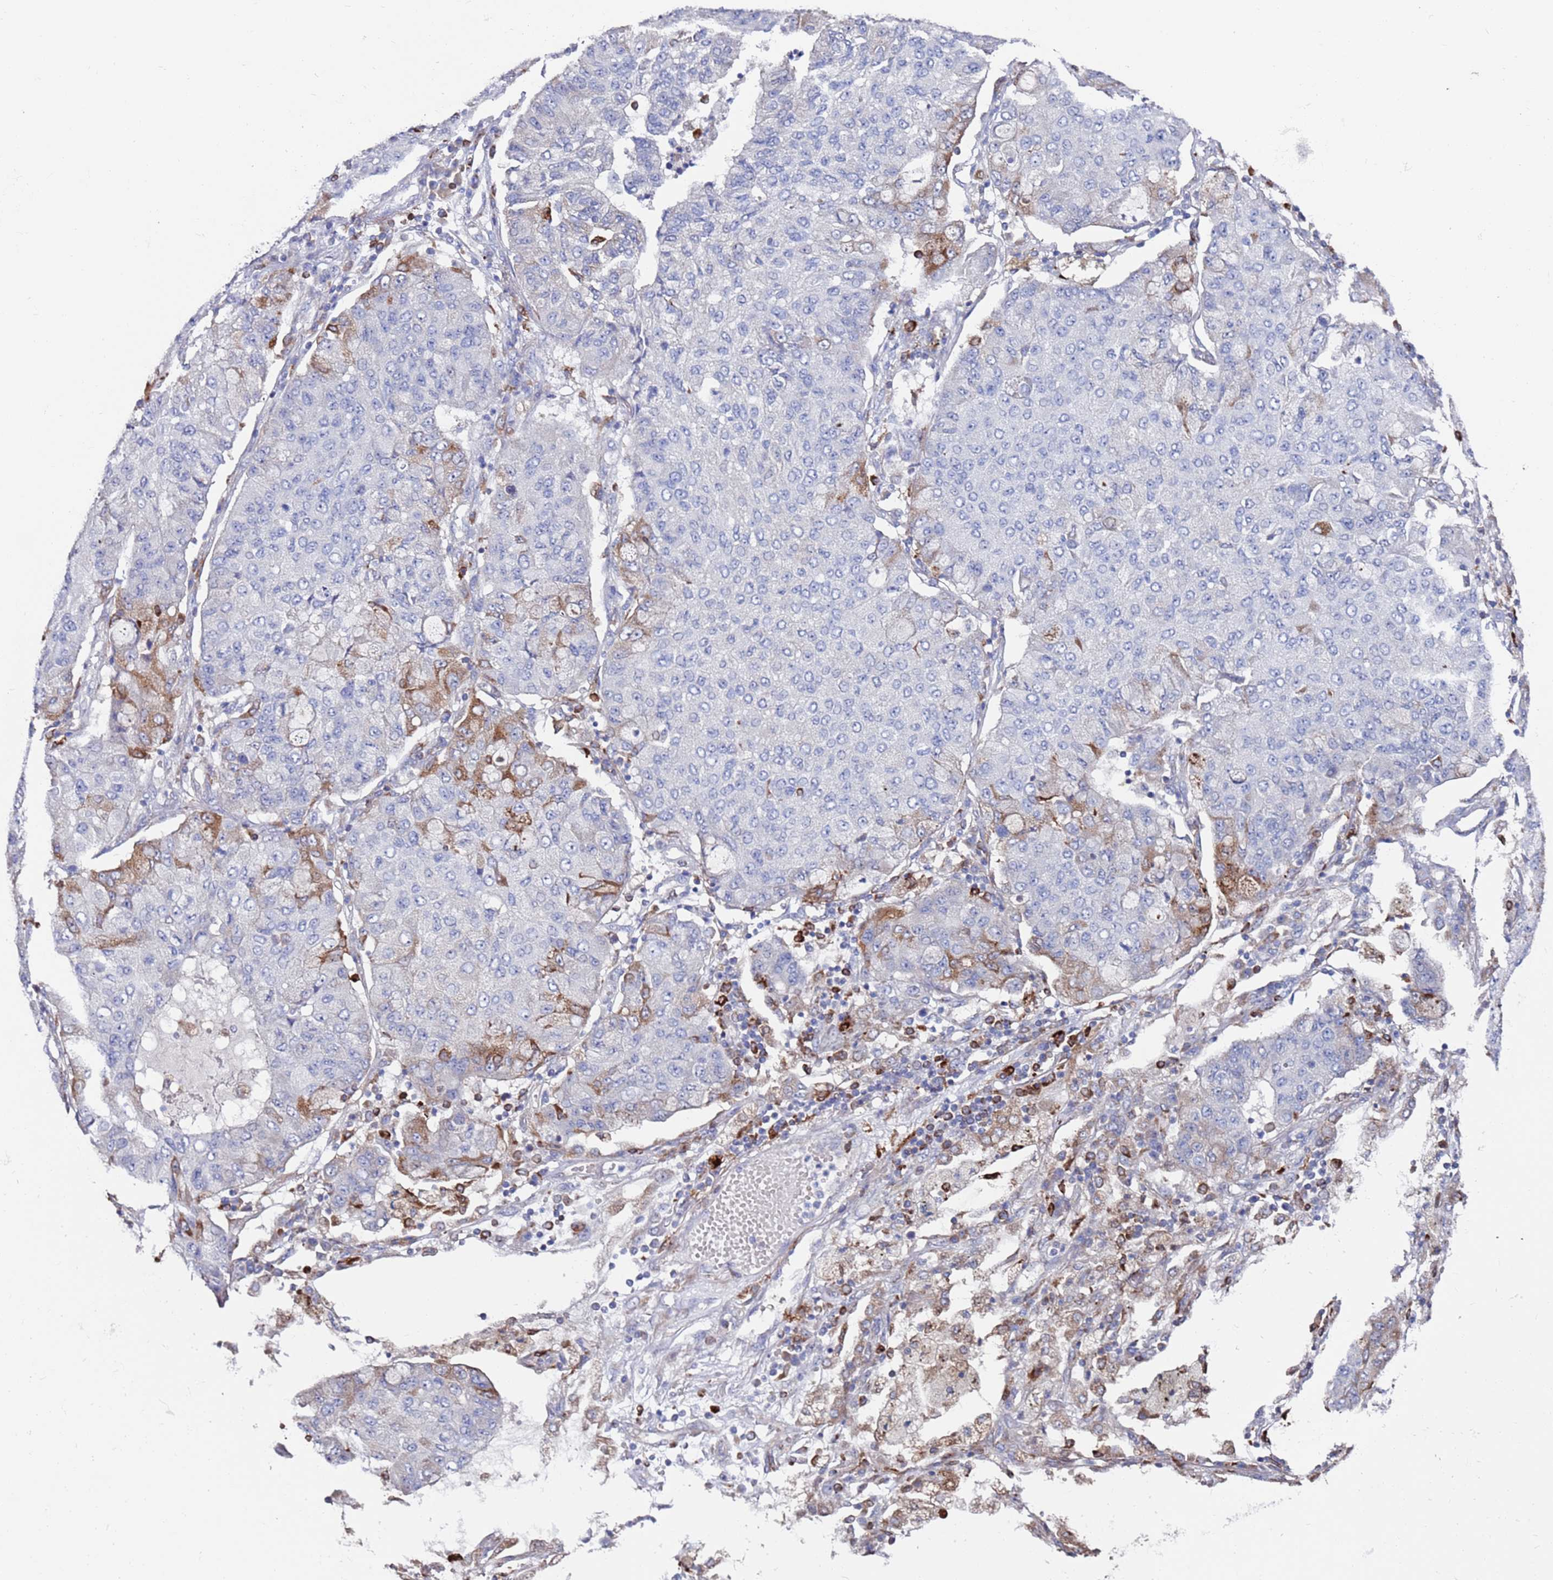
{"staining": {"intensity": "moderate", "quantity": "<25%", "location": "nuclear"}, "tissue": "lung cancer", "cell_type": "Tumor cells", "image_type": "cancer", "snomed": [{"axis": "morphology", "description": "Squamous cell carcinoma, NOS"}, {"axis": "topography", "description": "Lung"}], "caption": "Immunohistochemistry (IHC) (DAB) staining of human lung cancer exhibits moderate nuclear protein positivity in about <25% of tumor cells. The staining was performed using DAB to visualize the protein expression in brown, while the nuclei were stained in blue with hematoxylin (Magnification: 20x).", "gene": "GREB1L", "patient": {"sex": "male", "age": 74}}